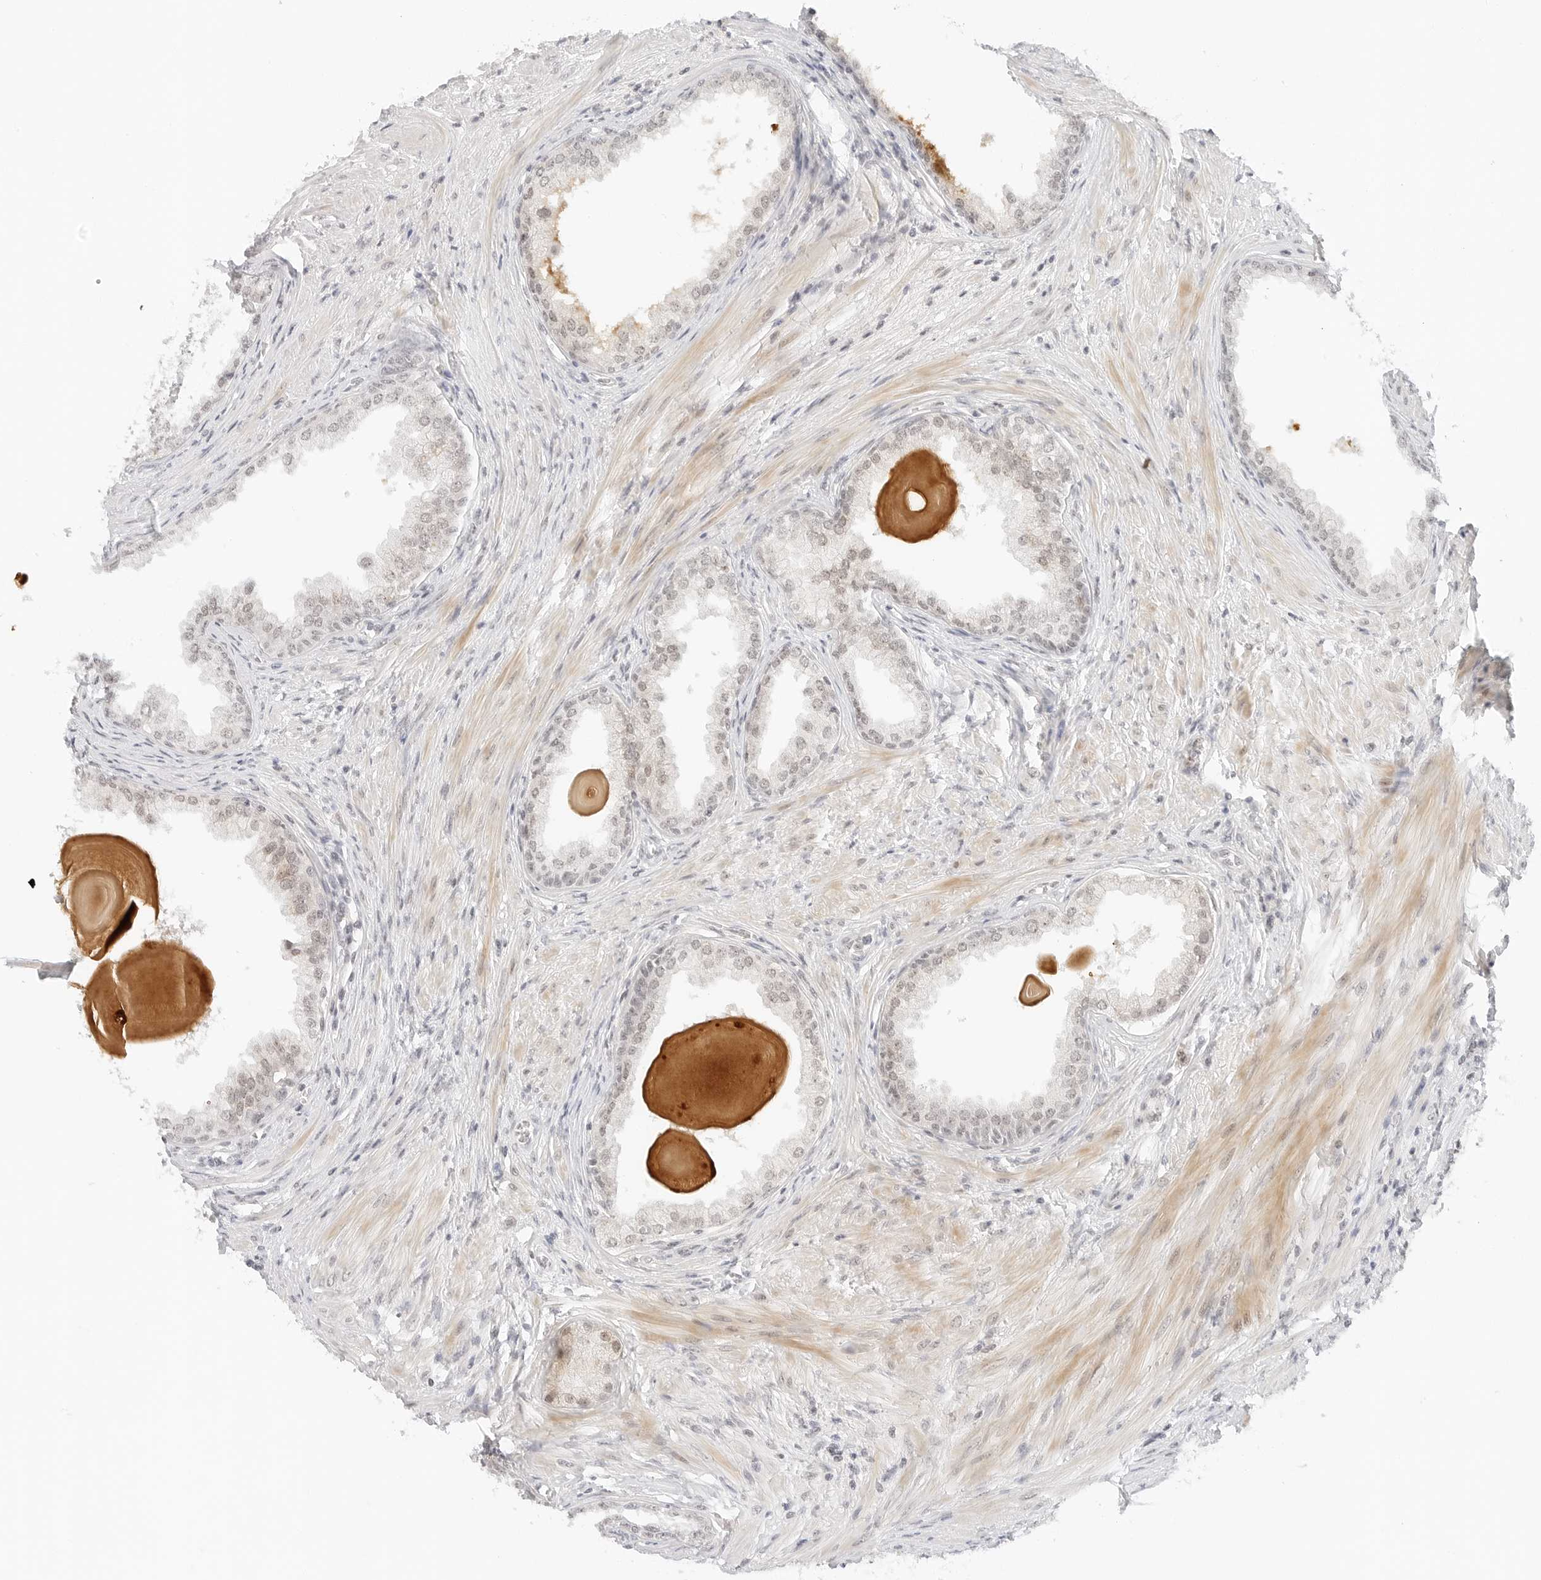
{"staining": {"intensity": "negative", "quantity": "none", "location": "none"}, "tissue": "prostate cancer", "cell_type": "Tumor cells", "image_type": "cancer", "snomed": [{"axis": "morphology", "description": "Normal tissue, NOS"}, {"axis": "morphology", "description": "Adenocarcinoma, Low grade"}, {"axis": "topography", "description": "Prostate"}, {"axis": "topography", "description": "Peripheral nerve tissue"}], "caption": "This is an IHC micrograph of prostate cancer (adenocarcinoma (low-grade)). There is no expression in tumor cells.", "gene": "NEO1", "patient": {"sex": "male", "age": 71}}